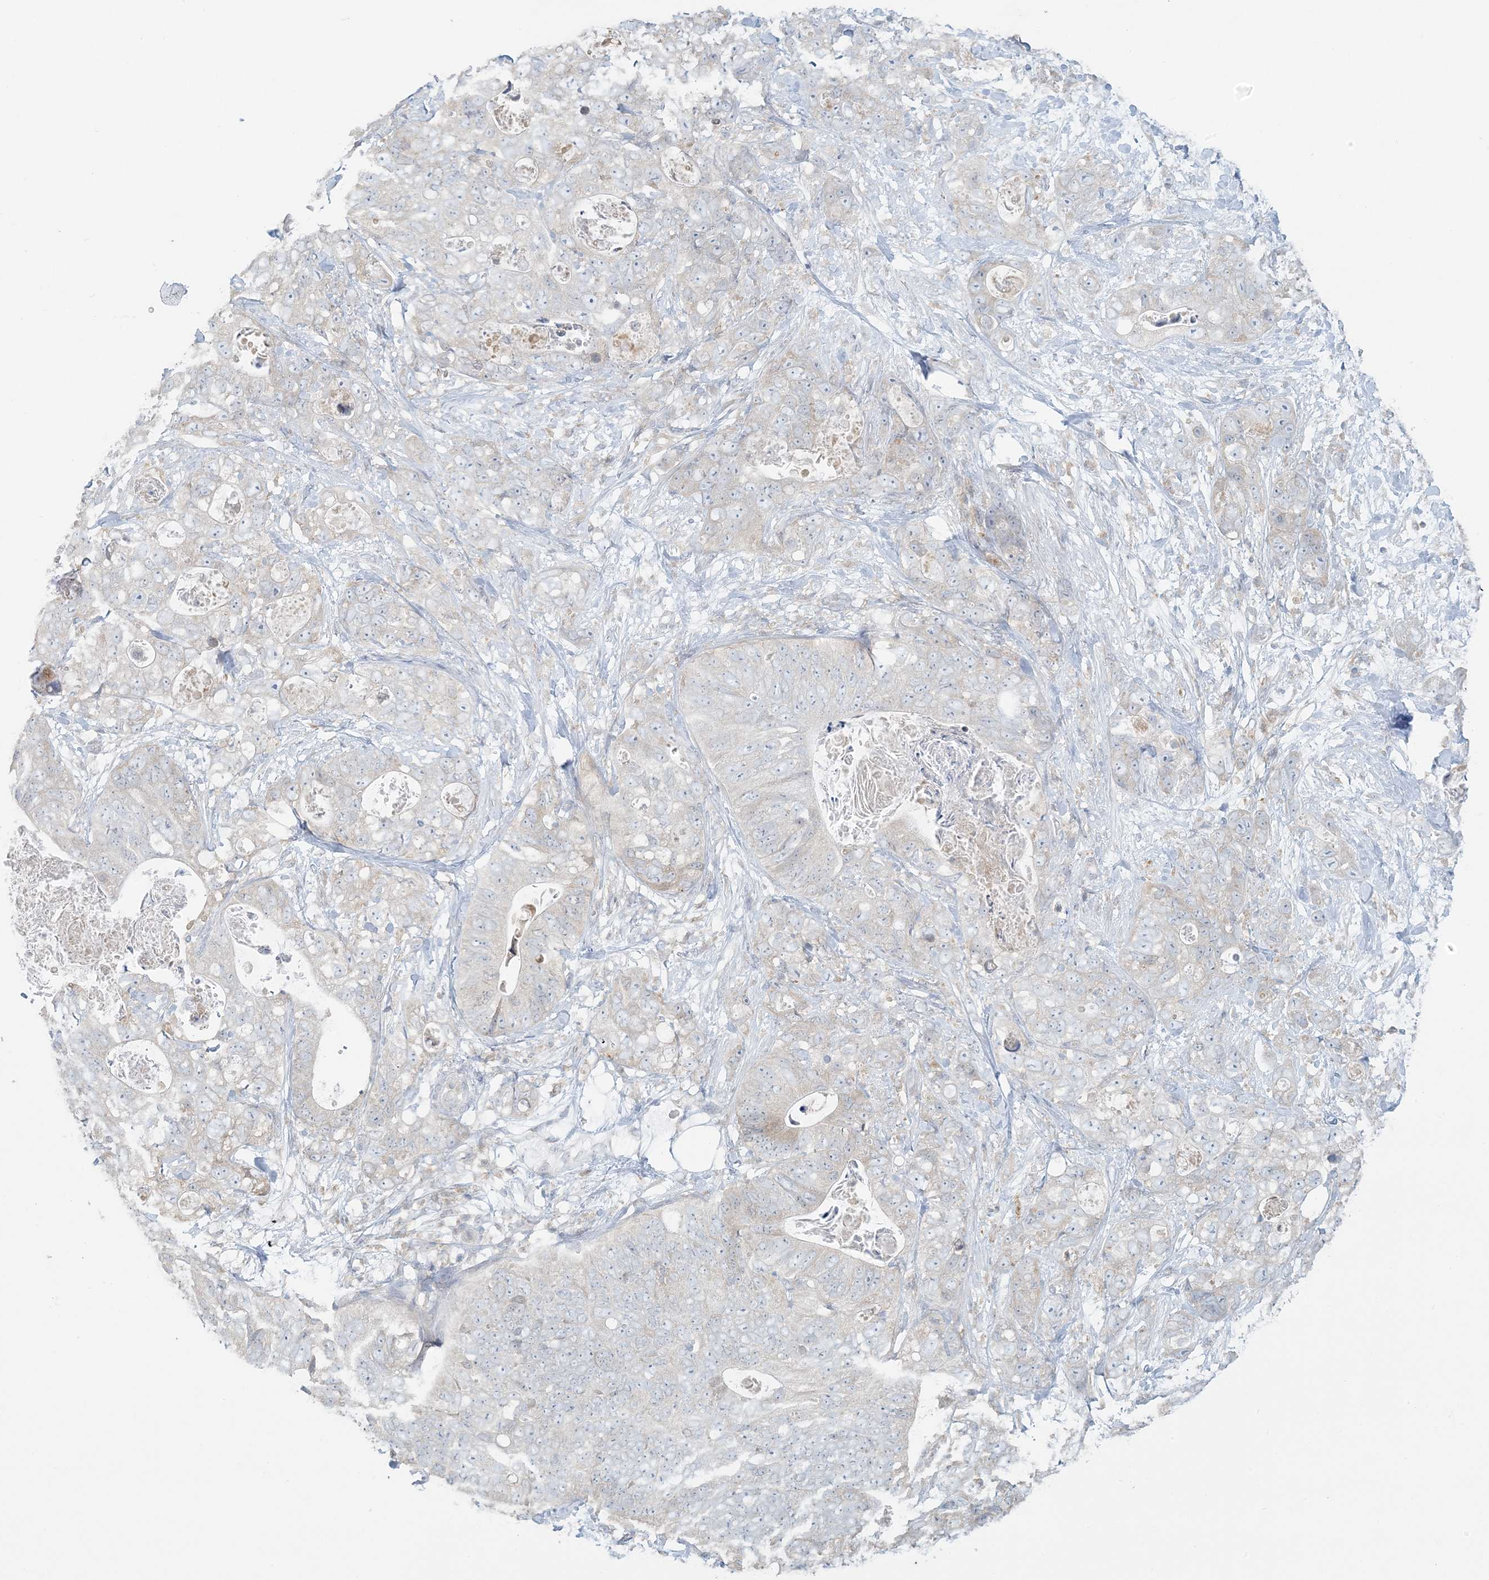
{"staining": {"intensity": "negative", "quantity": "none", "location": "none"}, "tissue": "stomach cancer", "cell_type": "Tumor cells", "image_type": "cancer", "snomed": [{"axis": "morphology", "description": "Normal tissue, NOS"}, {"axis": "morphology", "description": "Adenocarcinoma, NOS"}, {"axis": "topography", "description": "Stomach"}], "caption": "The photomicrograph displays no staining of tumor cells in stomach cancer. (DAB (3,3'-diaminobenzidine) immunohistochemistry (IHC), high magnification).", "gene": "EEFSEC", "patient": {"sex": "female", "age": 89}}